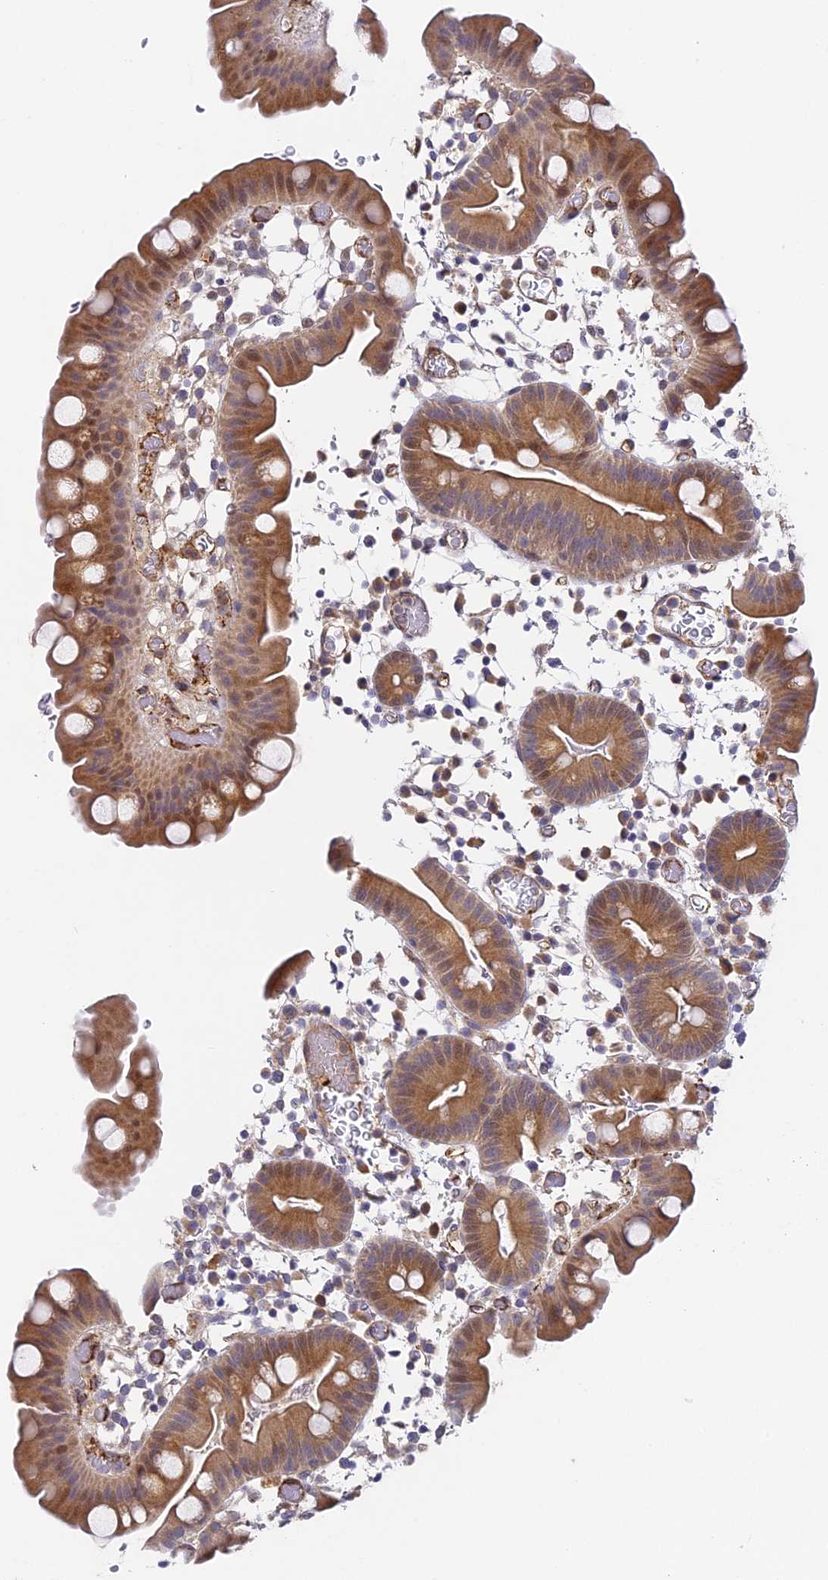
{"staining": {"intensity": "moderate", "quantity": ">75%", "location": "cytoplasmic/membranous"}, "tissue": "small intestine", "cell_type": "Glandular cells", "image_type": "normal", "snomed": [{"axis": "morphology", "description": "Normal tissue, NOS"}, {"axis": "topography", "description": "Stomach, upper"}, {"axis": "topography", "description": "Stomach, lower"}, {"axis": "topography", "description": "Small intestine"}], "caption": "The micrograph demonstrates staining of unremarkable small intestine, revealing moderate cytoplasmic/membranous protein expression (brown color) within glandular cells. The staining was performed using DAB (3,3'-diaminobenzidine) to visualize the protein expression in brown, while the nuclei were stained in blue with hematoxylin (Magnification: 20x).", "gene": "DNAAF10", "patient": {"sex": "male", "age": 68}}